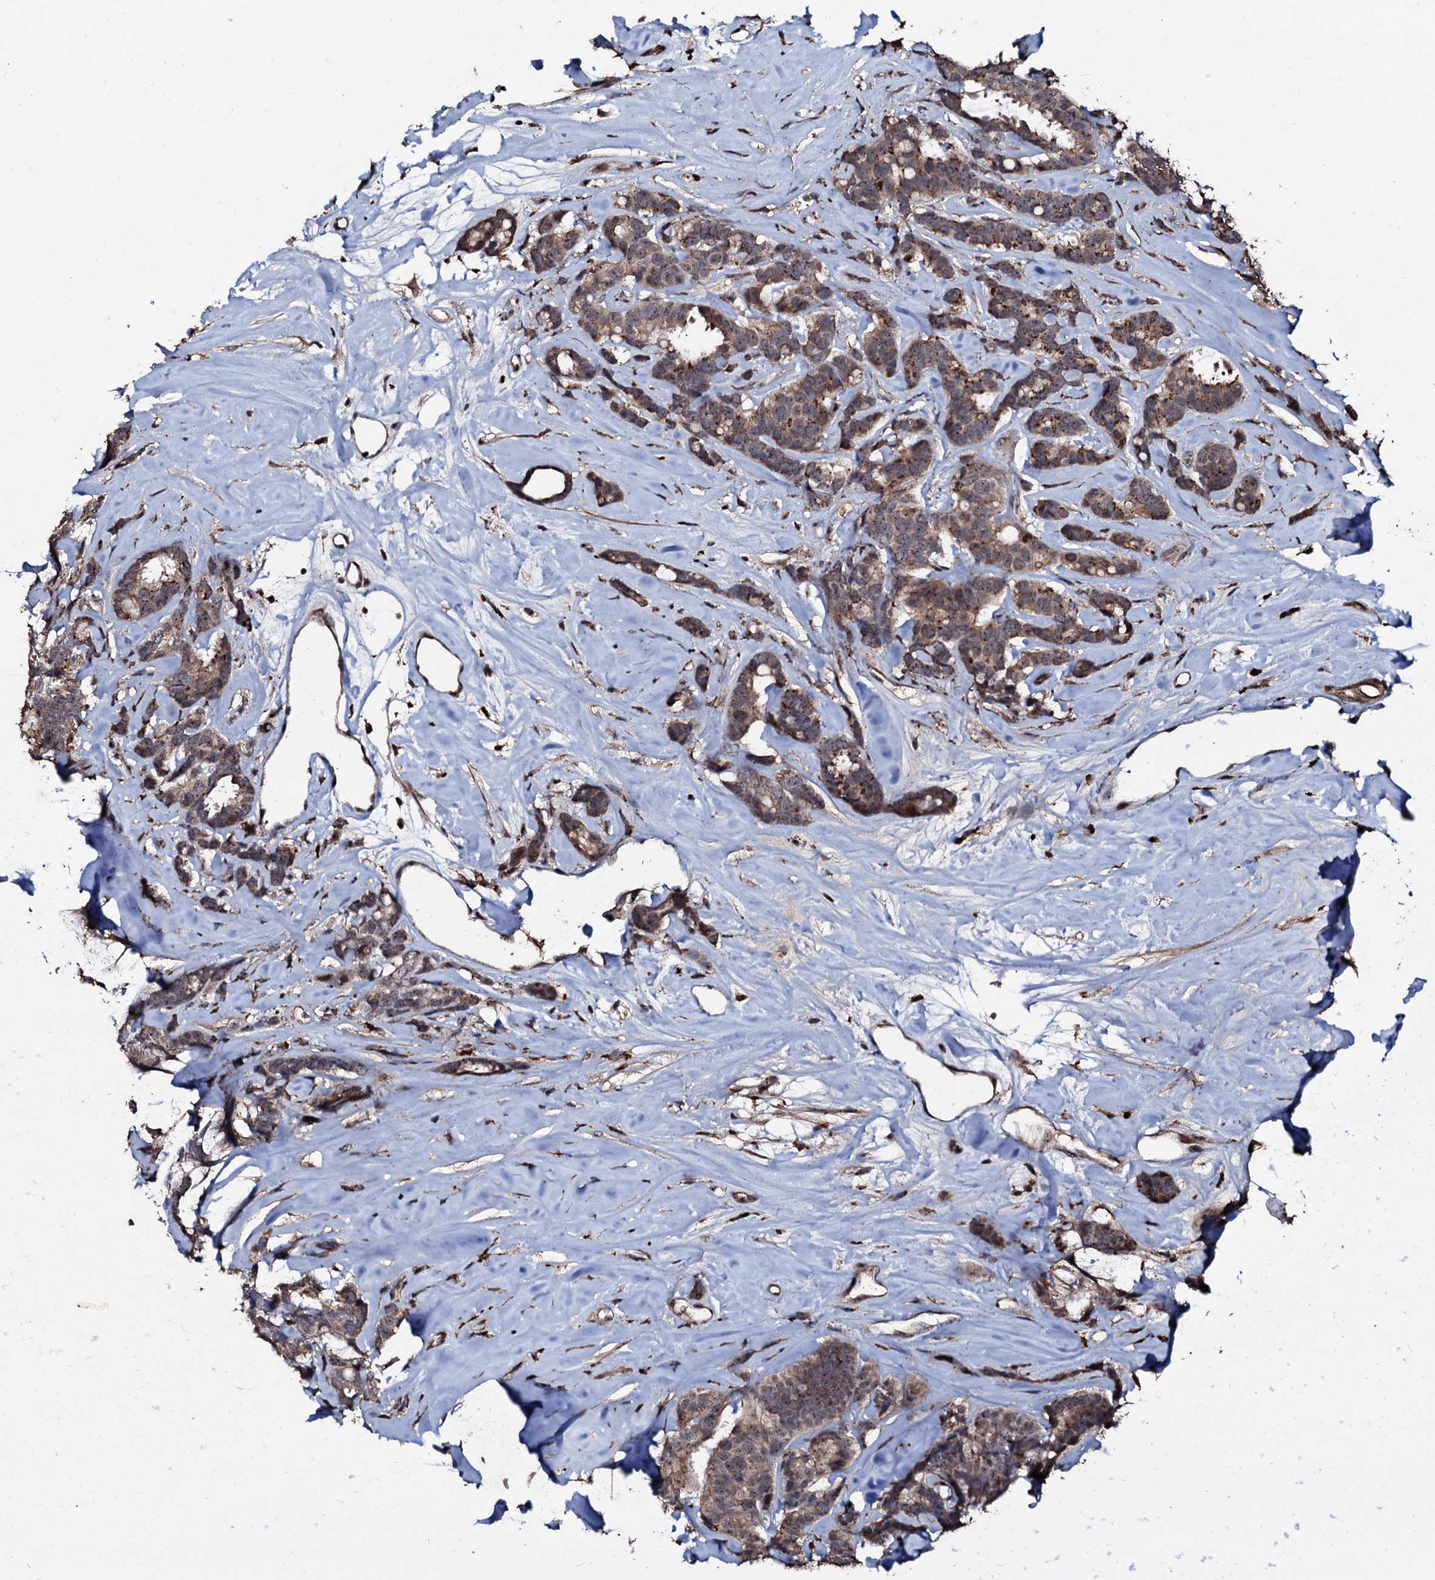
{"staining": {"intensity": "moderate", "quantity": ">75%", "location": "cytoplasmic/membranous,nuclear"}, "tissue": "breast cancer", "cell_type": "Tumor cells", "image_type": "cancer", "snomed": [{"axis": "morphology", "description": "Duct carcinoma"}, {"axis": "topography", "description": "Breast"}], "caption": "Protein analysis of breast intraductal carcinoma tissue reveals moderate cytoplasmic/membranous and nuclear positivity in approximately >75% of tumor cells. The staining was performed using DAB (3,3'-diaminobenzidine), with brown indicating positive protein expression. Nuclei are stained blue with hematoxylin.", "gene": "SUPT7L", "patient": {"sex": "female", "age": 87}}